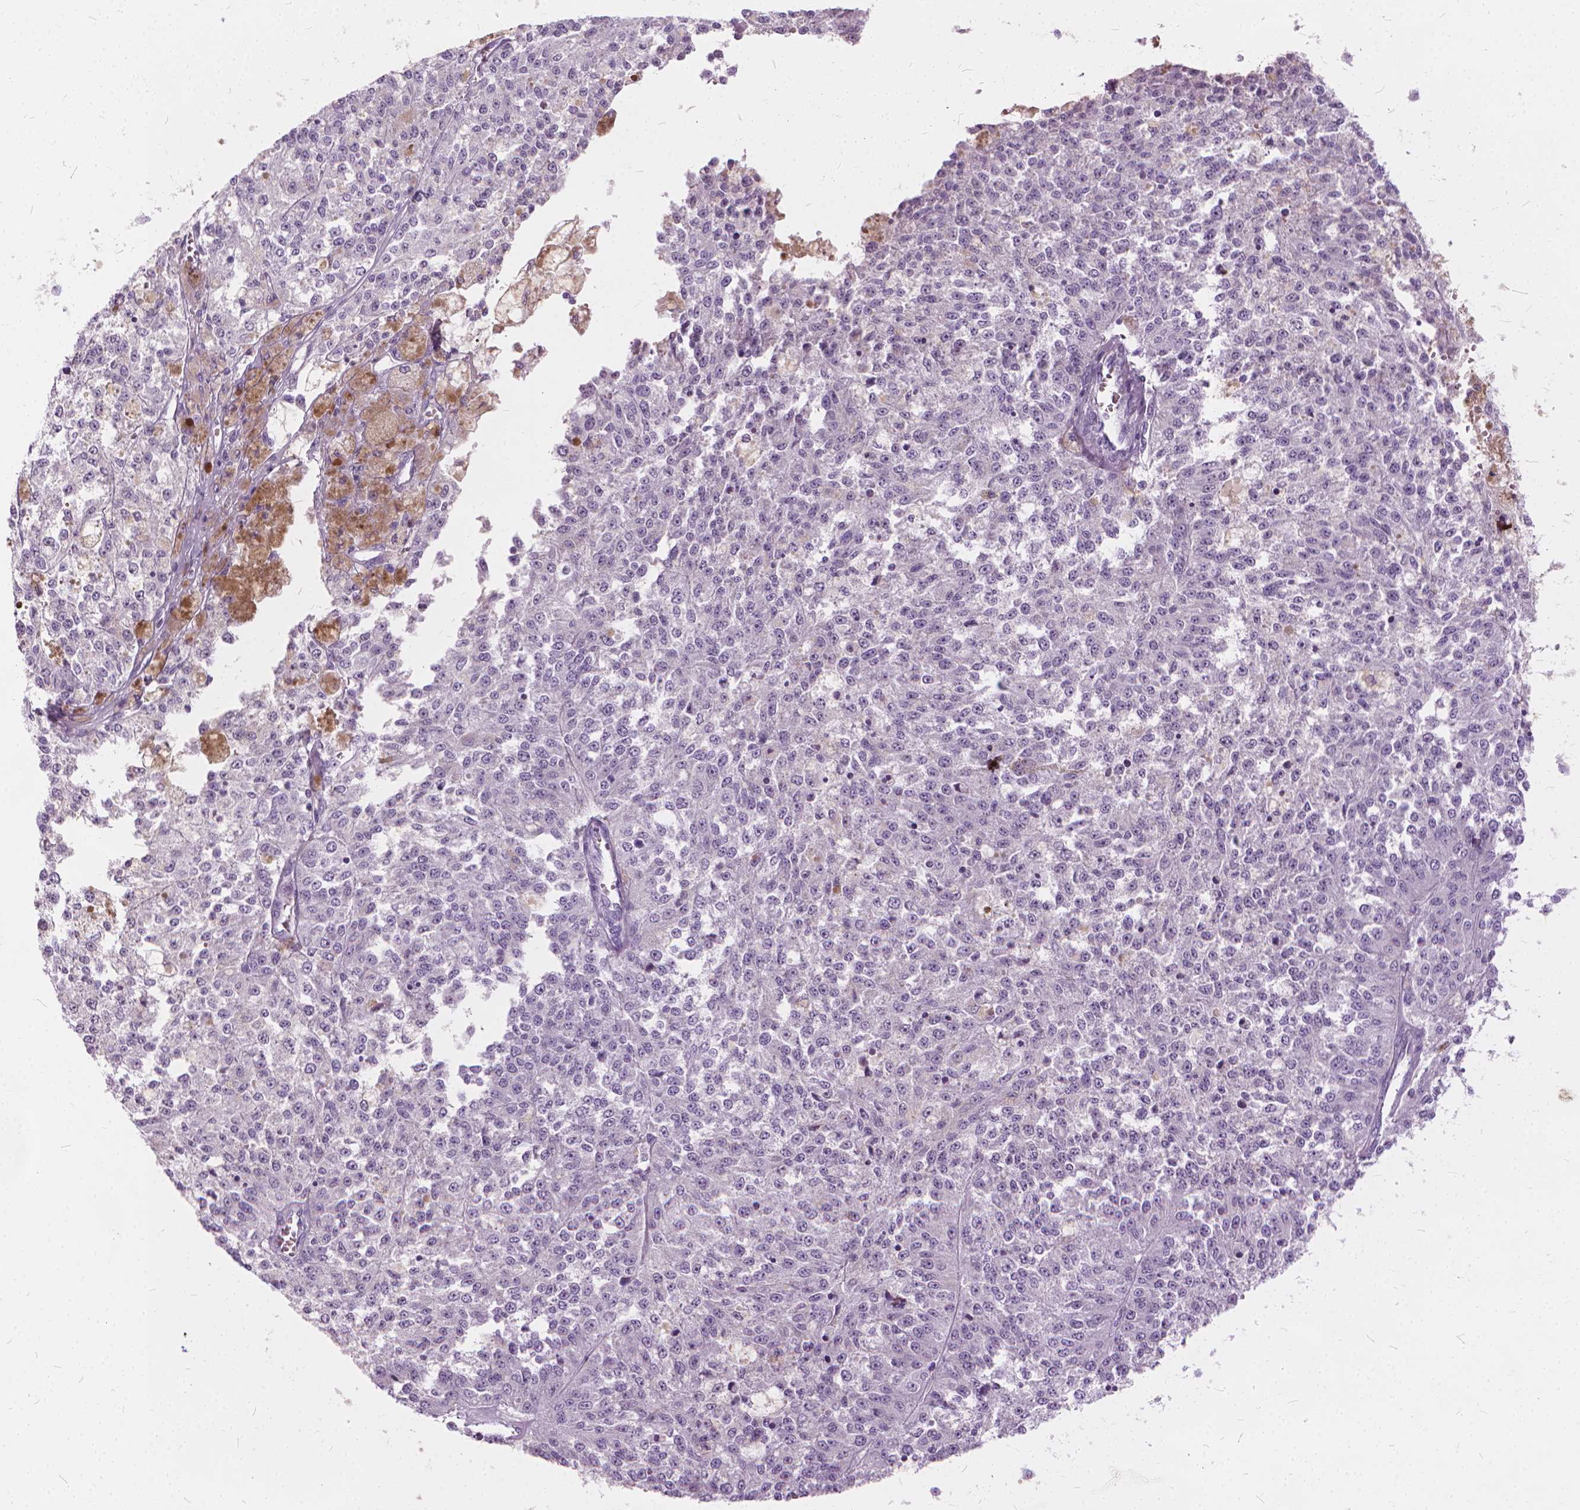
{"staining": {"intensity": "negative", "quantity": "none", "location": "none"}, "tissue": "melanoma", "cell_type": "Tumor cells", "image_type": "cancer", "snomed": [{"axis": "morphology", "description": "Malignant melanoma, Metastatic site"}, {"axis": "topography", "description": "Lymph node"}], "caption": "A histopathology image of human melanoma is negative for staining in tumor cells. (Brightfield microscopy of DAB (3,3'-diaminobenzidine) immunohistochemistry (IHC) at high magnification).", "gene": "DNM1", "patient": {"sex": "female", "age": 64}}